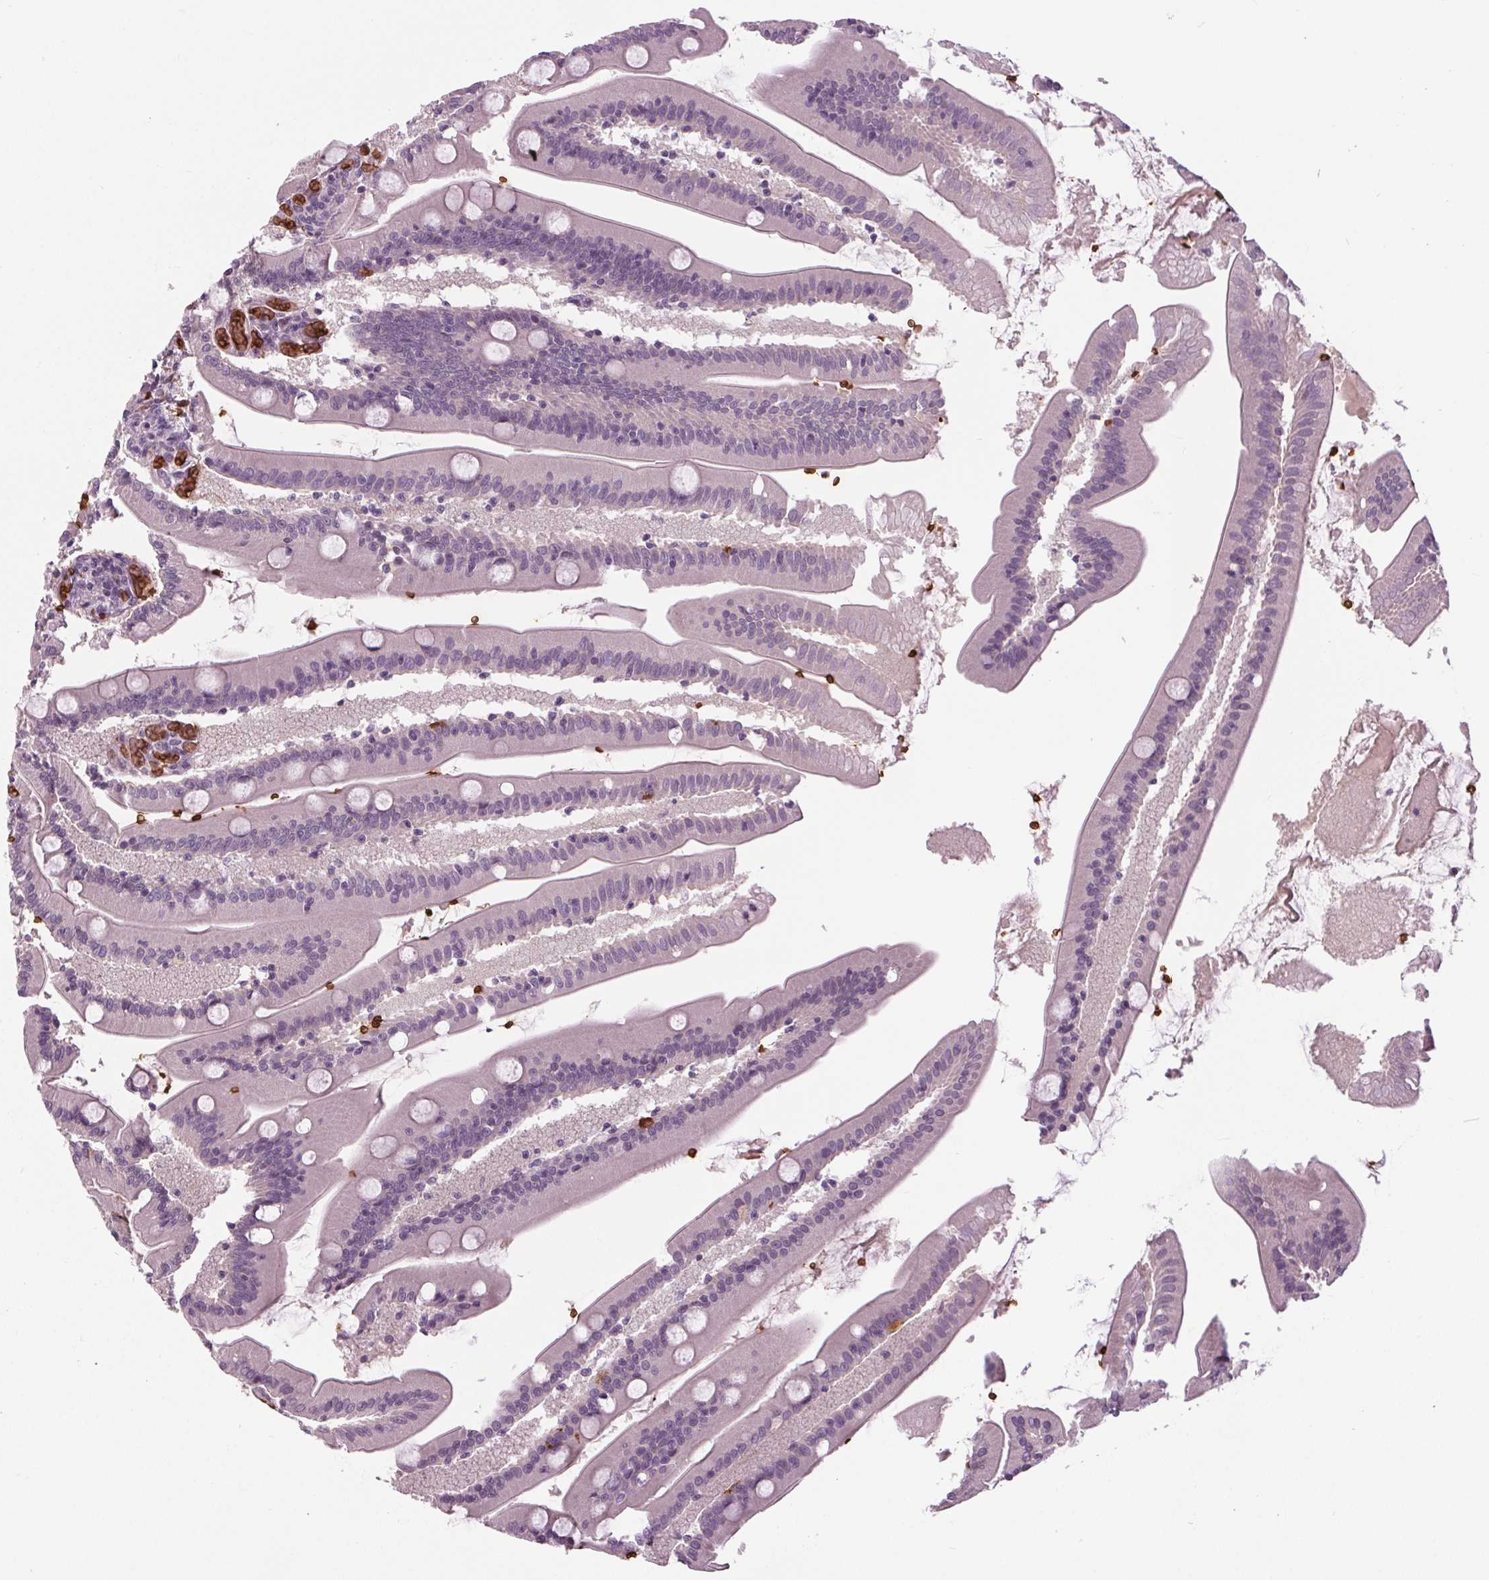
{"staining": {"intensity": "negative", "quantity": "none", "location": "none"}, "tissue": "small intestine", "cell_type": "Glandular cells", "image_type": "normal", "snomed": [{"axis": "morphology", "description": "Normal tissue, NOS"}, {"axis": "topography", "description": "Small intestine"}], "caption": "High power microscopy histopathology image of an immunohistochemistry (IHC) image of benign small intestine, revealing no significant staining in glandular cells.", "gene": "SLC4A1", "patient": {"sex": "male", "age": 37}}